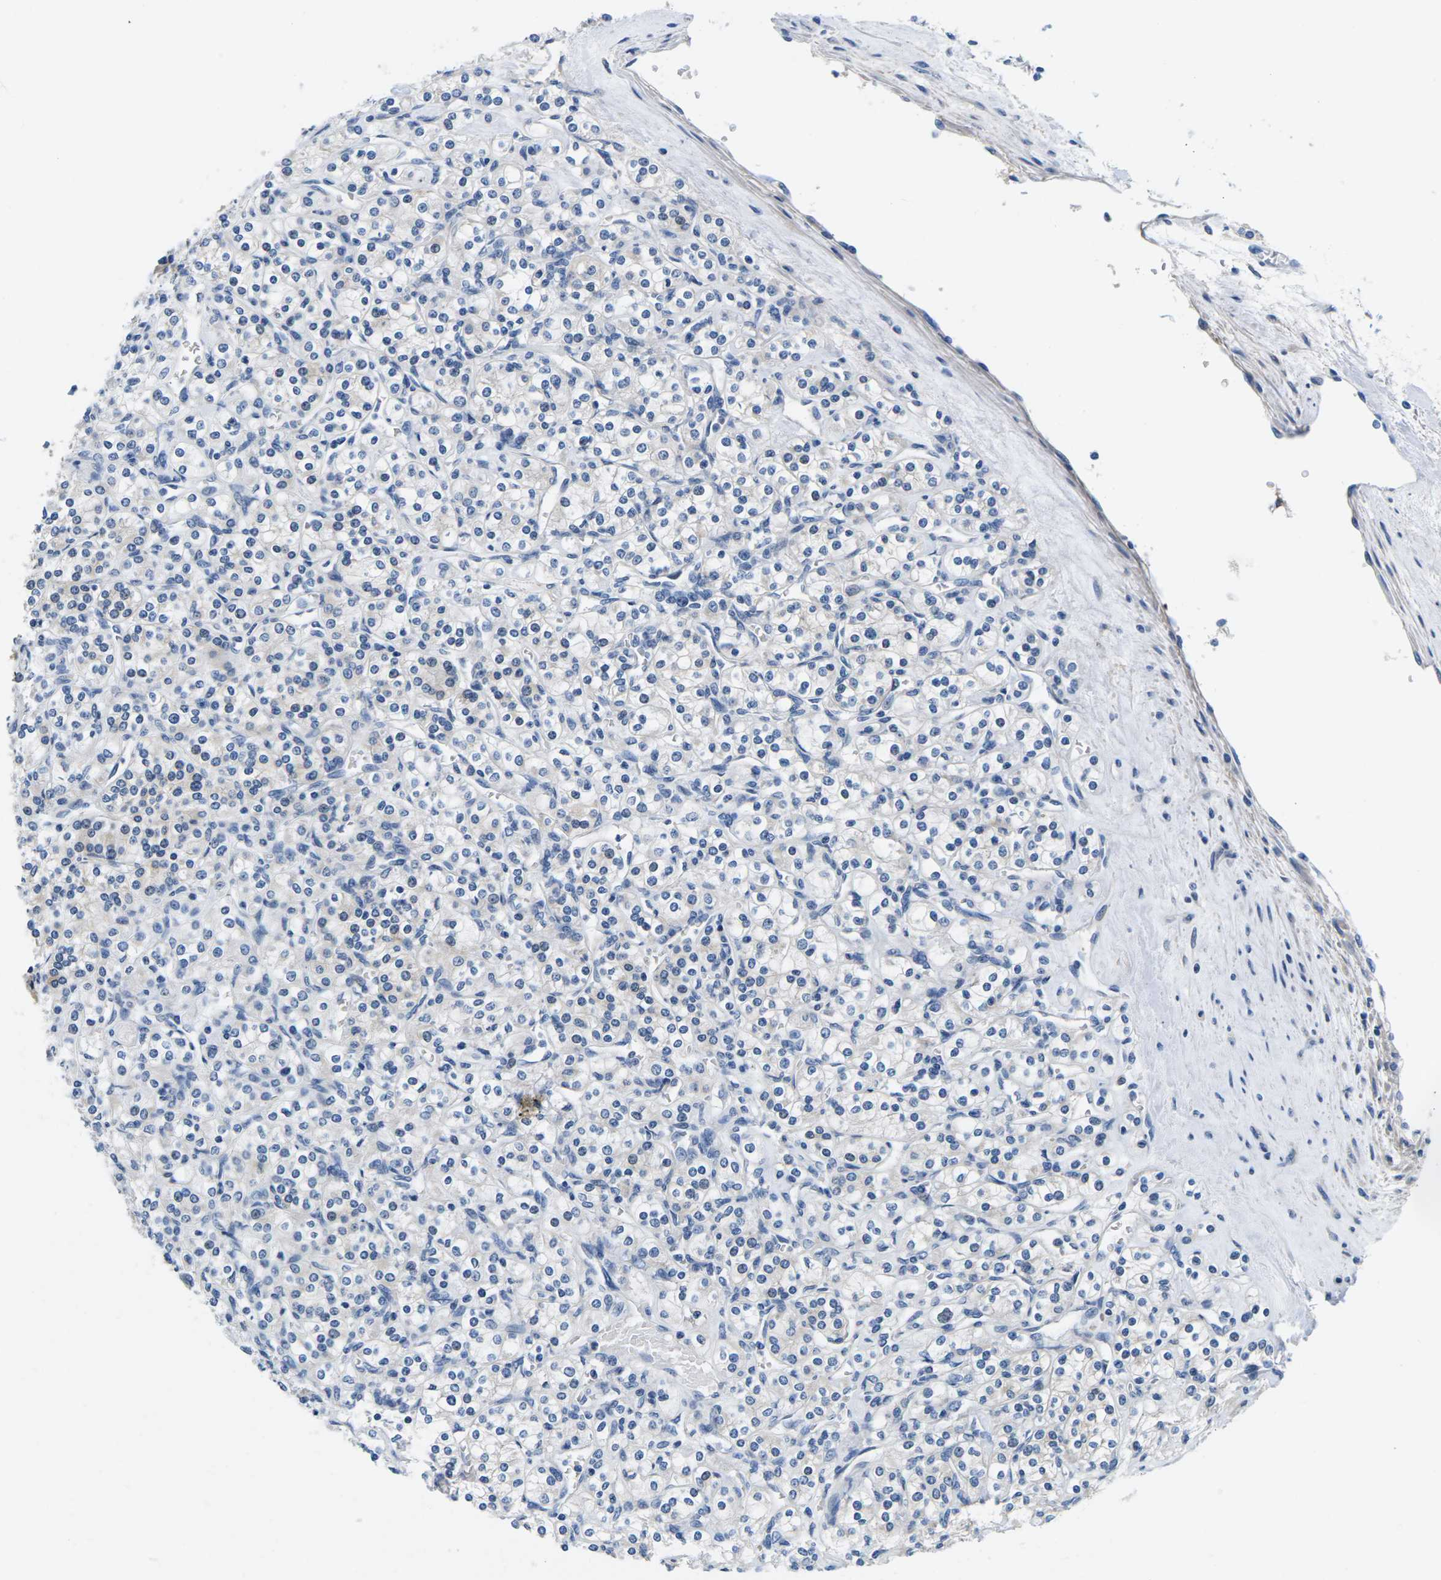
{"staining": {"intensity": "negative", "quantity": "none", "location": "none"}, "tissue": "renal cancer", "cell_type": "Tumor cells", "image_type": "cancer", "snomed": [{"axis": "morphology", "description": "Adenocarcinoma, NOS"}, {"axis": "topography", "description": "Kidney"}], "caption": "There is no significant expression in tumor cells of renal adenocarcinoma. The staining is performed using DAB brown chromogen with nuclei counter-stained in using hematoxylin.", "gene": "TSPAN2", "patient": {"sex": "male", "age": 77}}